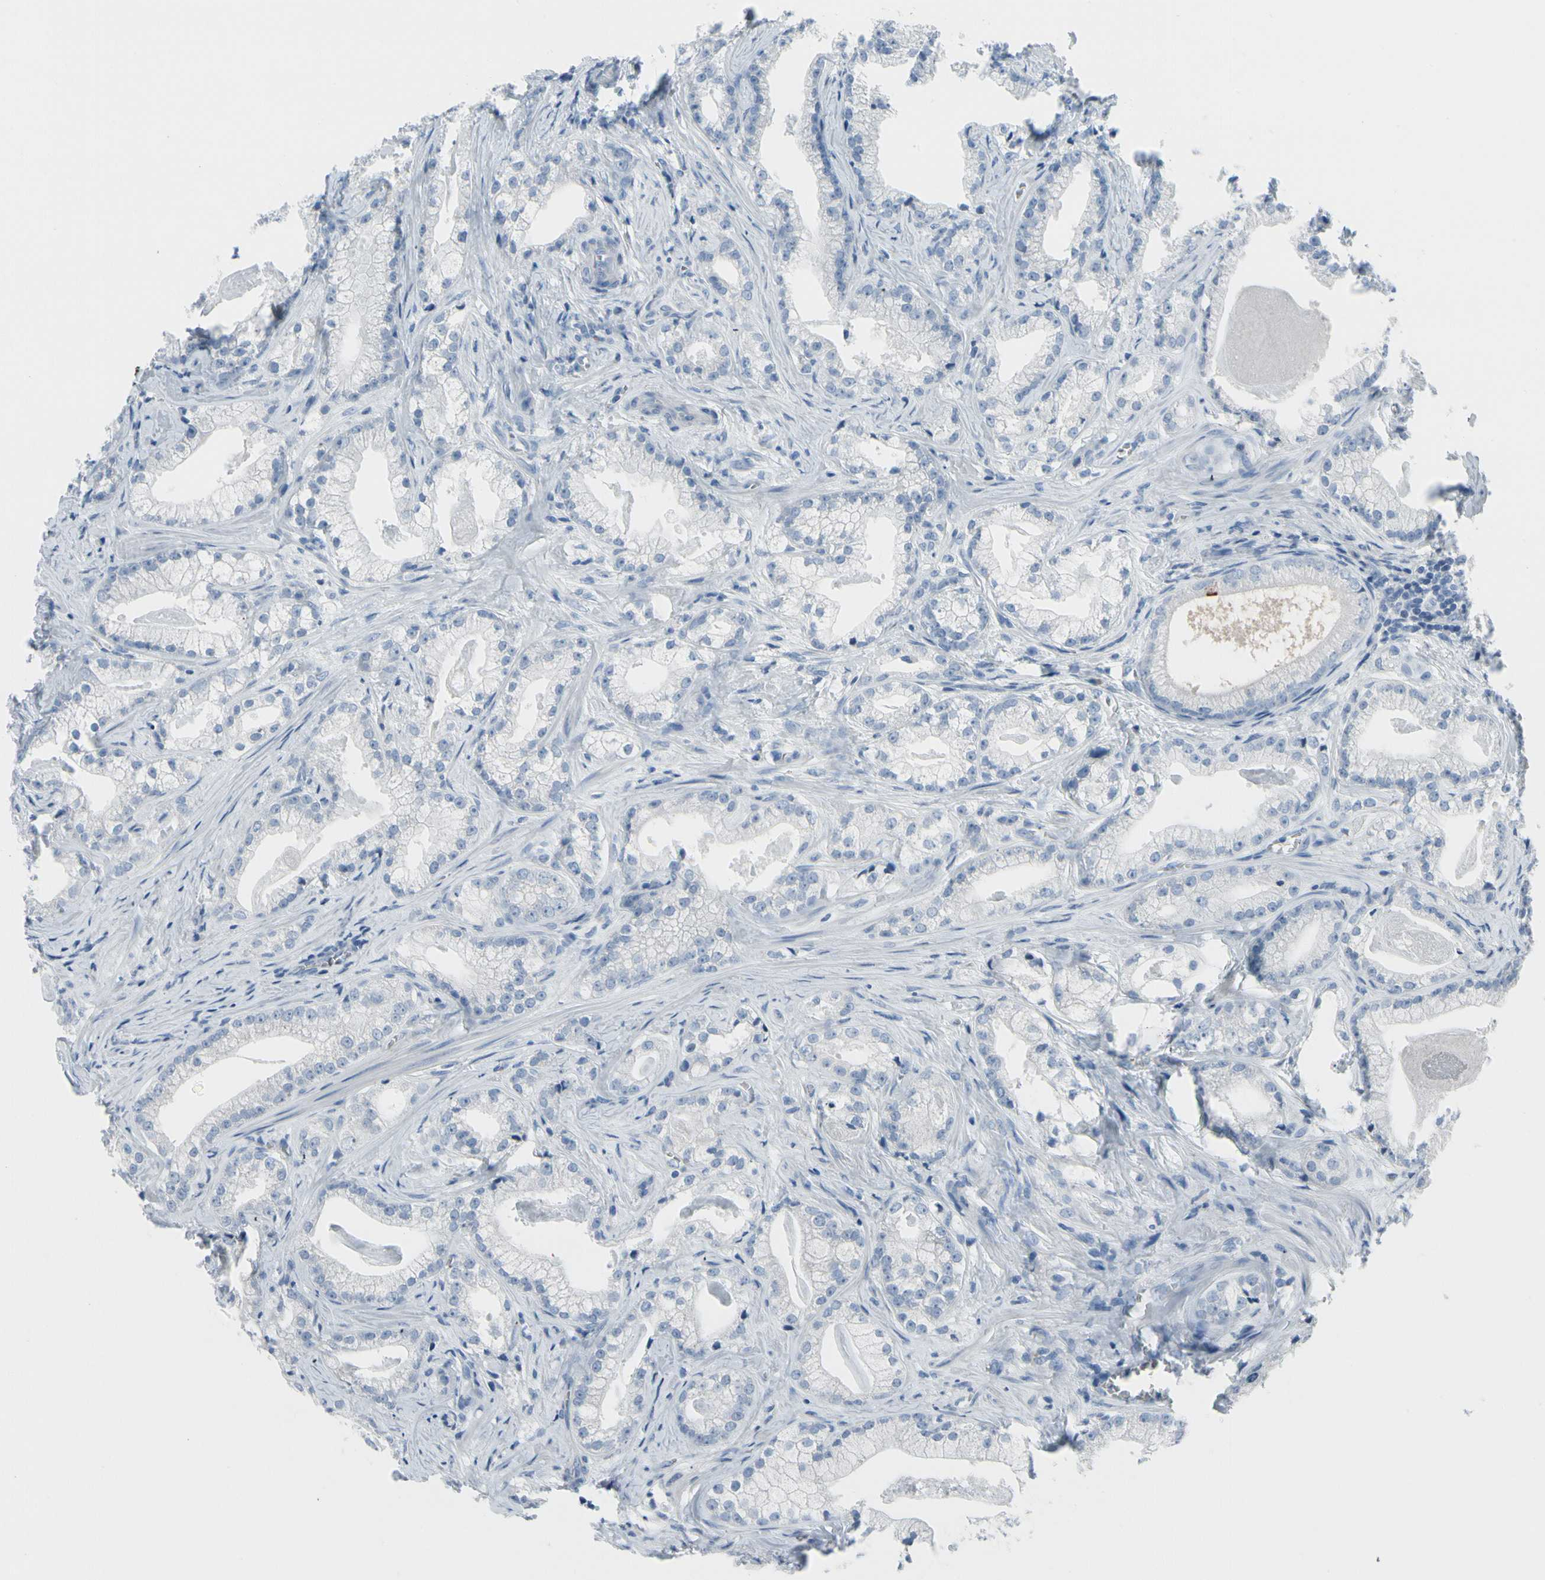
{"staining": {"intensity": "negative", "quantity": "none", "location": "none"}, "tissue": "prostate cancer", "cell_type": "Tumor cells", "image_type": "cancer", "snomed": [{"axis": "morphology", "description": "Adenocarcinoma, Low grade"}, {"axis": "topography", "description": "Prostate"}], "caption": "DAB immunohistochemical staining of human prostate cancer displays no significant staining in tumor cells. (DAB (3,3'-diaminobenzidine) IHC visualized using brightfield microscopy, high magnification).", "gene": "MUC5B", "patient": {"sex": "male", "age": 59}}